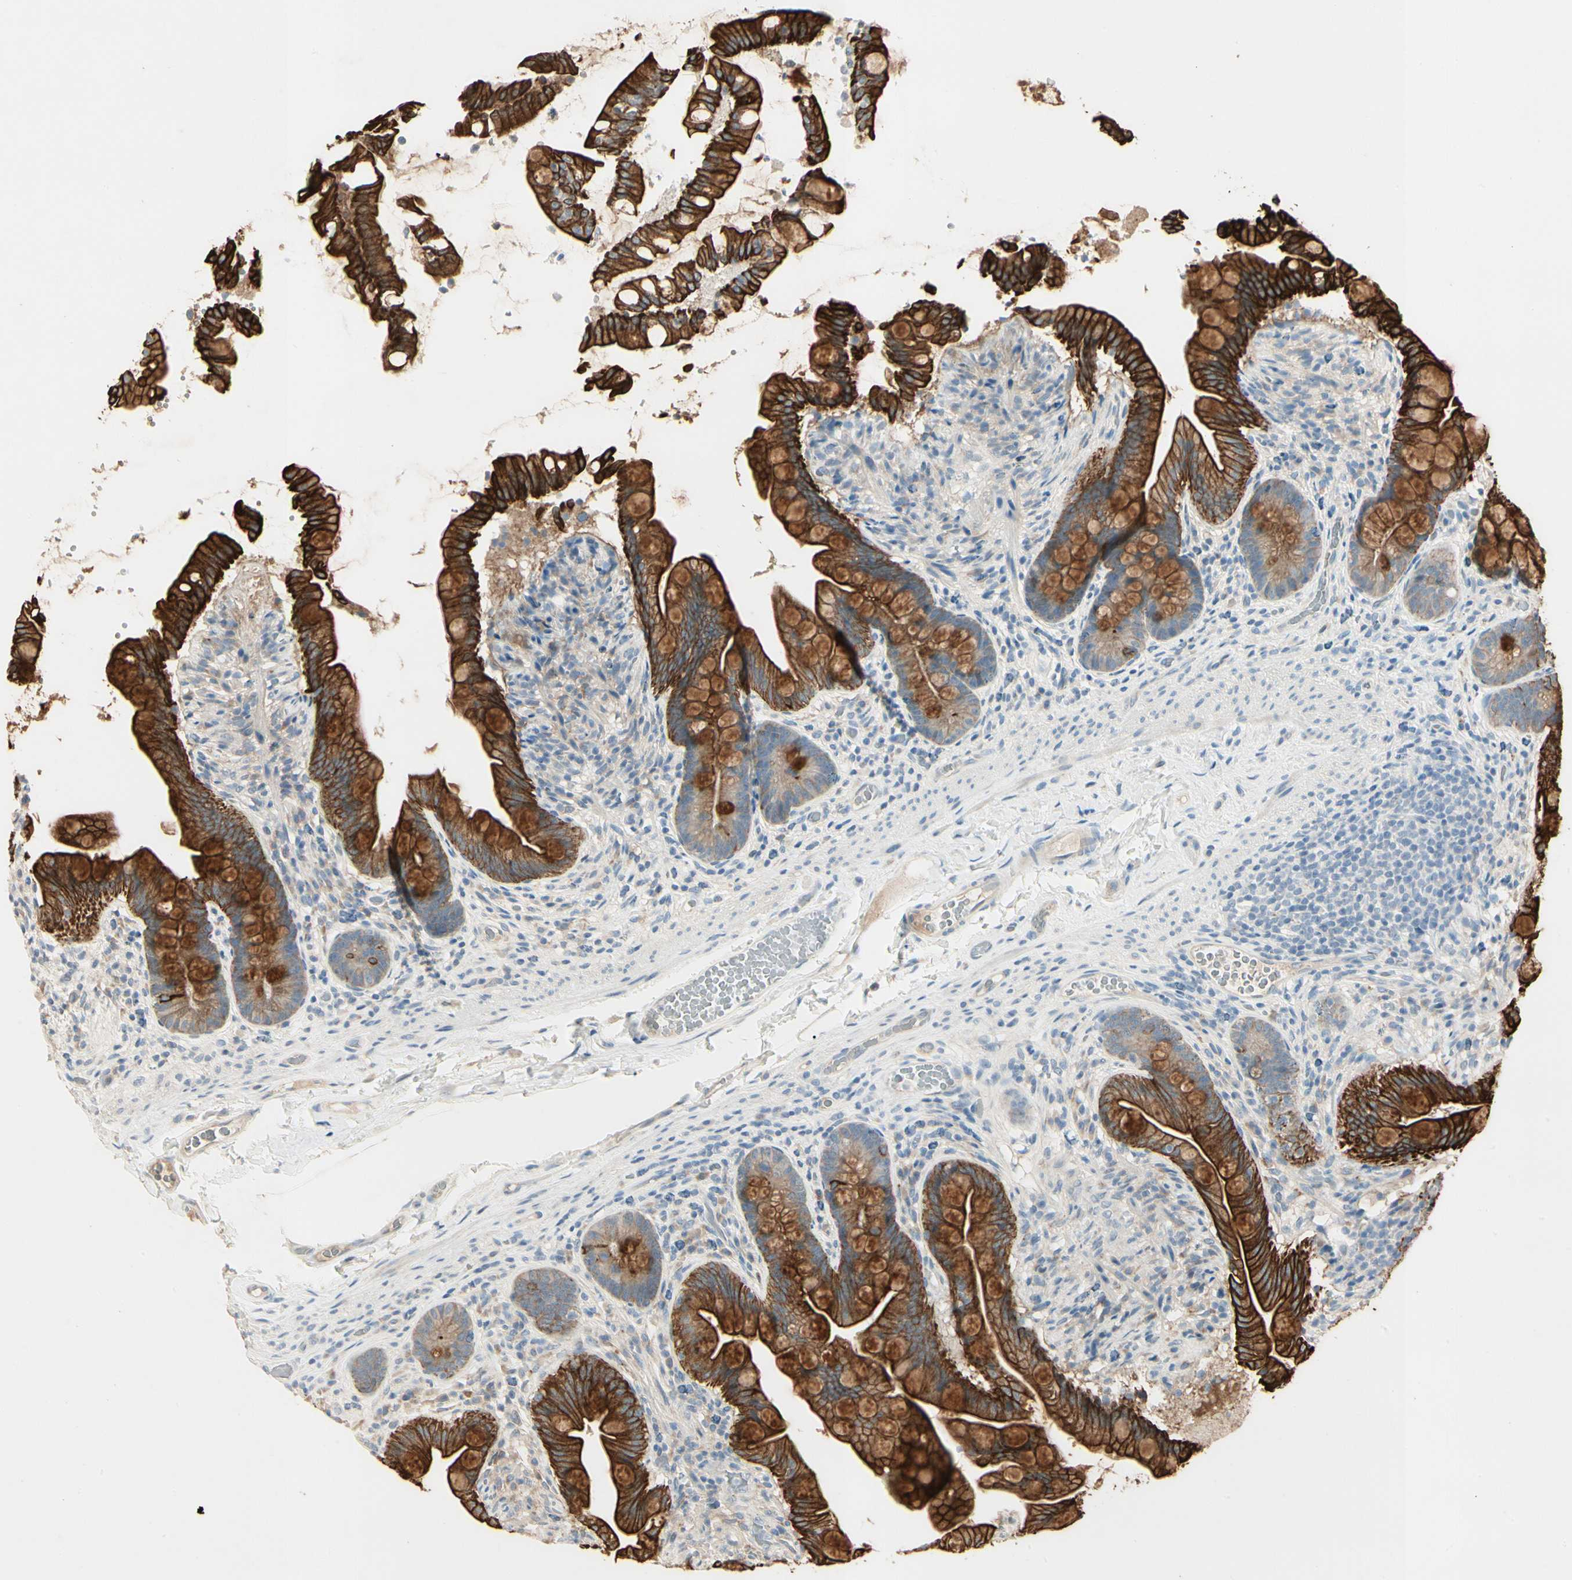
{"staining": {"intensity": "strong", "quantity": ">75%", "location": "cytoplasmic/membranous"}, "tissue": "small intestine", "cell_type": "Glandular cells", "image_type": "normal", "snomed": [{"axis": "morphology", "description": "Normal tissue, NOS"}, {"axis": "topography", "description": "Small intestine"}], "caption": "Strong cytoplasmic/membranous protein expression is seen in about >75% of glandular cells in small intestine.", "gene": "SKIL", "patient": {"sex": "female", "age": 56}}